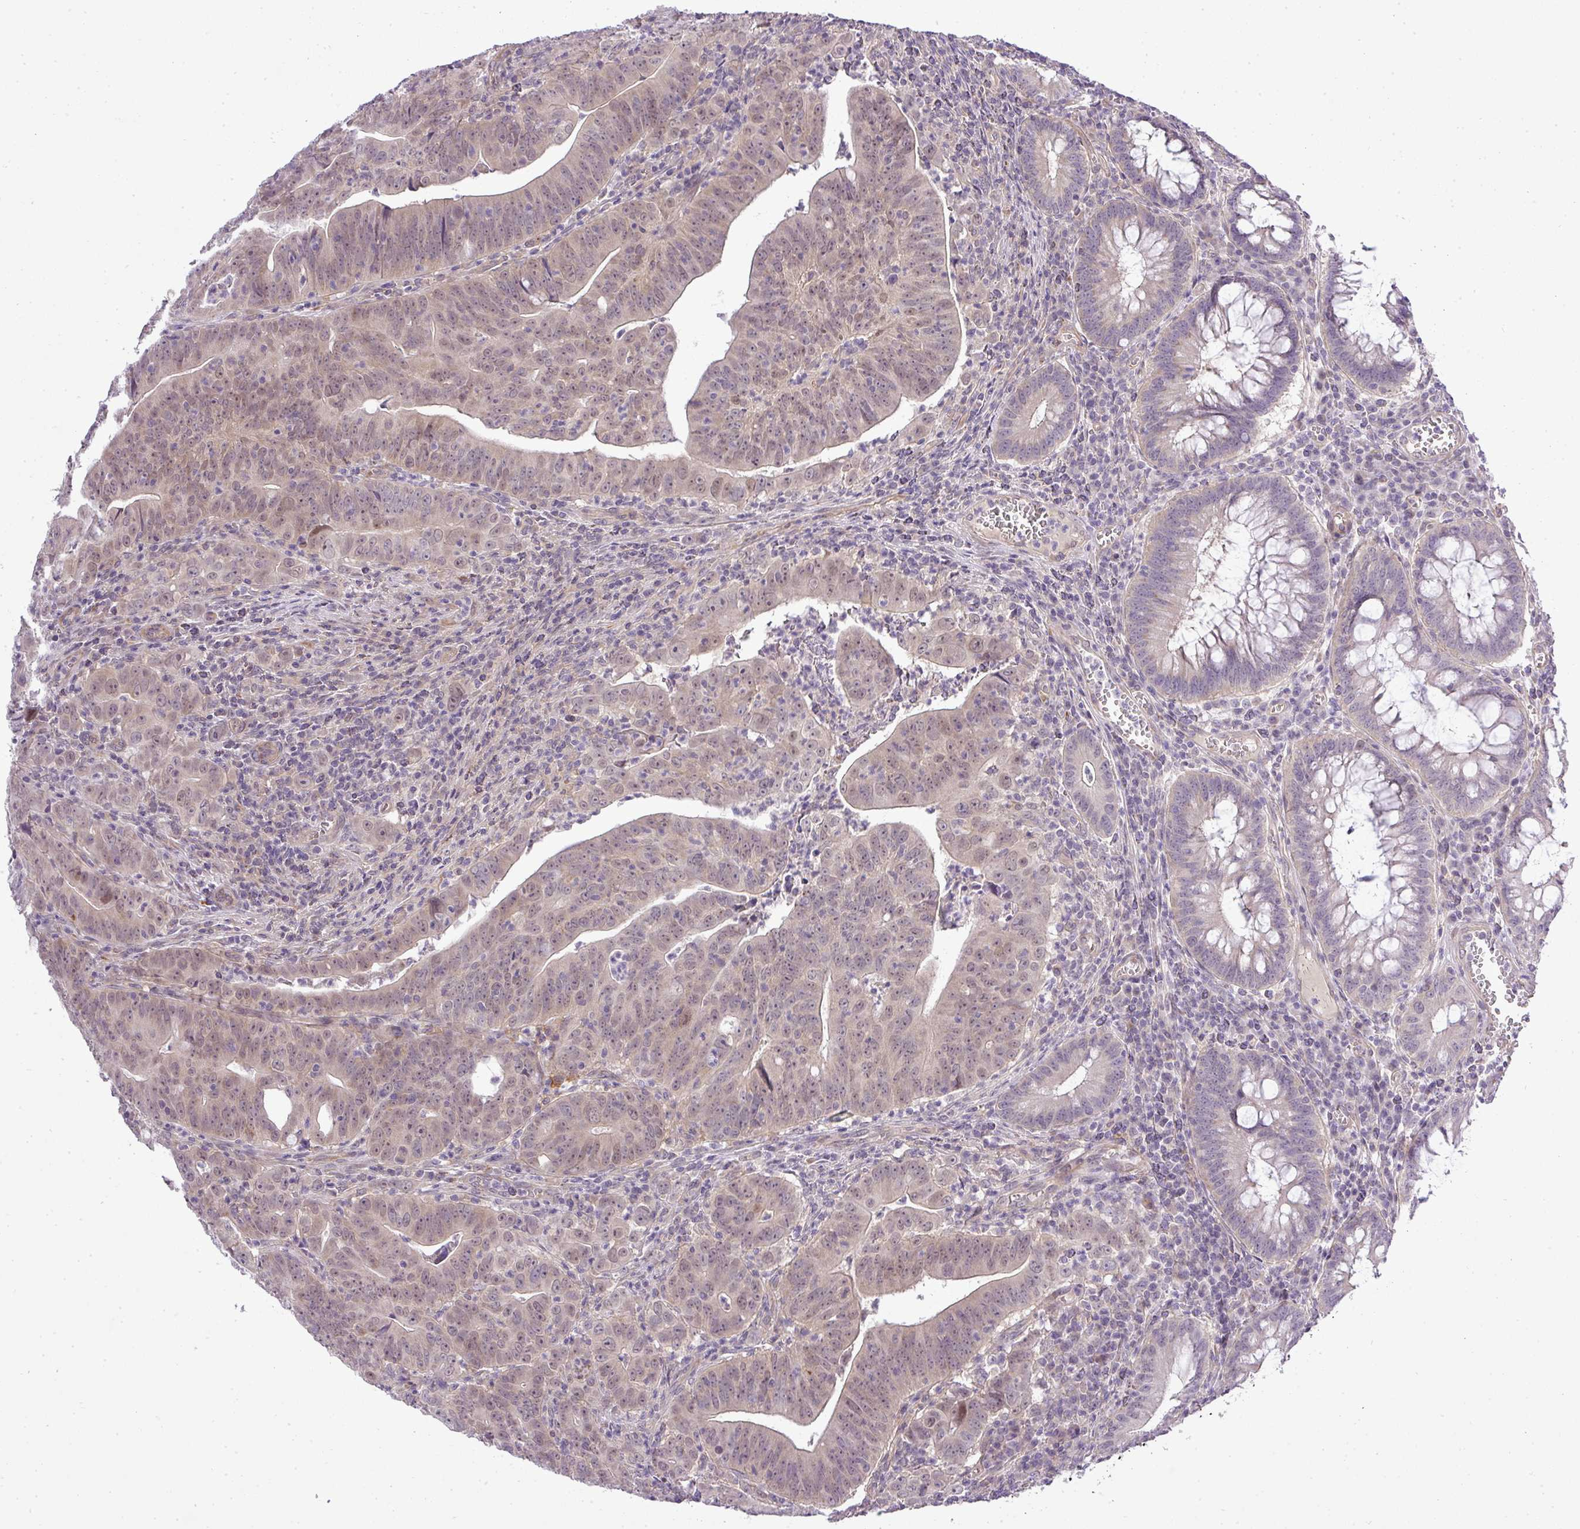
{"staining": {"intensity": "weak", "quantity": "25%-75%", "location": "nuclear"}, "tissue": "colorectal cancer", "cell_type": "Tumor cells", "image_type": "cancer", "snomed": [{"axis": "morphology", "description": "Adenocarcinoma, NOS"}, {"axis": "topography", "description": "Rectum"}], "caption": "Colorectal cancer (adenocarcinoma) was stained to show a protein in brown. There is low levels of weak nuclear staining in about 25%-75% of tumor cells.", "gene": "PDRG1", "patient": {"sex": "male", "age": 69}}